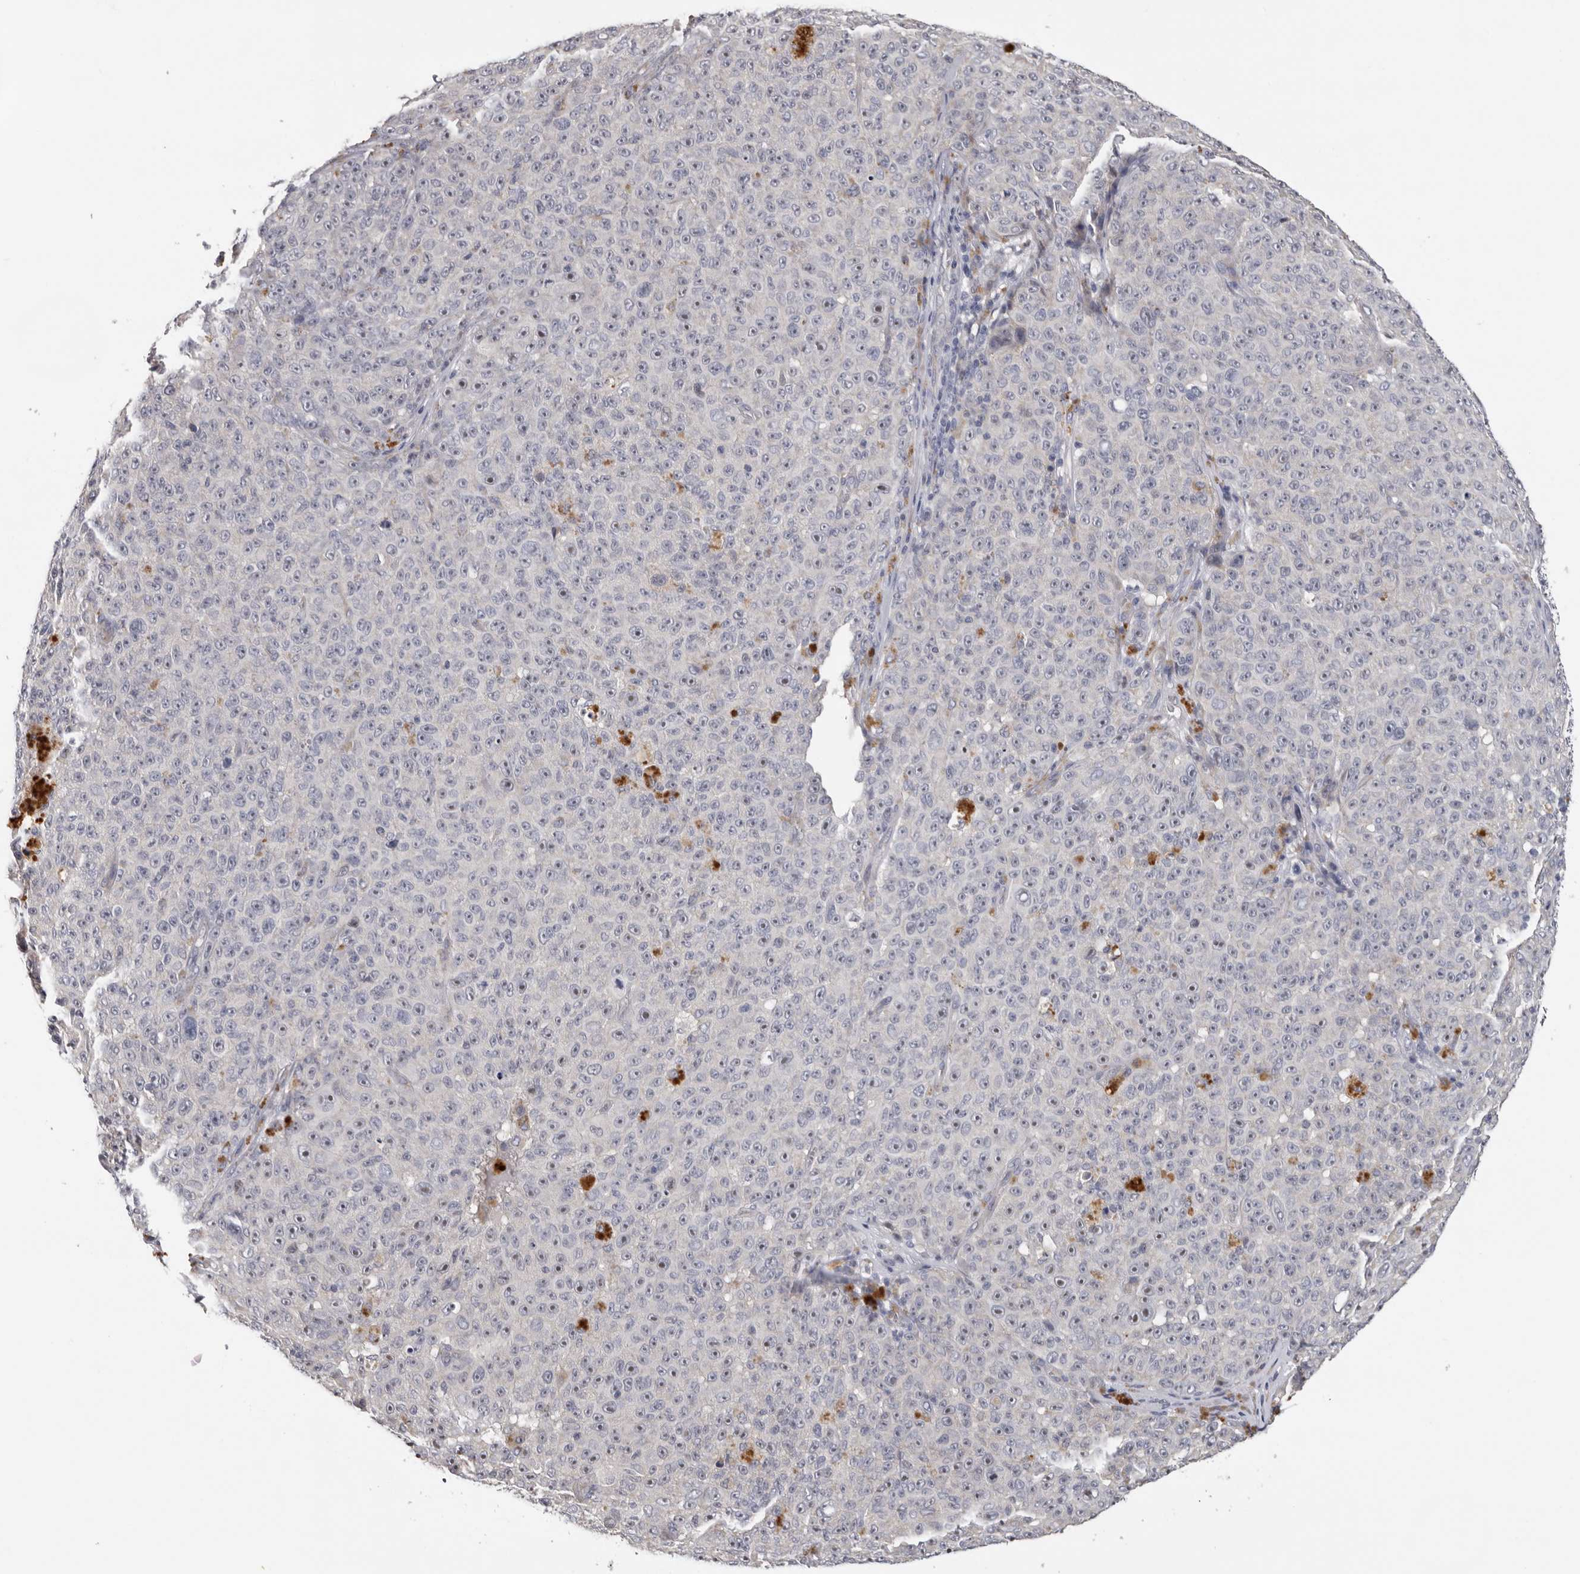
{"staining": {"intensity": "negative", "quantity": "none", "location": "none"}, "tissue": "melanoma", "cell_type": "Tumor cells", "image_type": "cancer", "snomed": [{"axis": "morphology", "description": "Malignant melanoma, NOS"}, {"axis": "topography", "description": "Skin"}], "caption": "Malignant melanoma was stained to show a protein in brown. There is no significant positivity in tumor cells. (DAB (3,3'-diaminobenzidine) IHC, high magnification).", "gene": "KIF2B", "patient": {"sex": "female", "age": 82}}